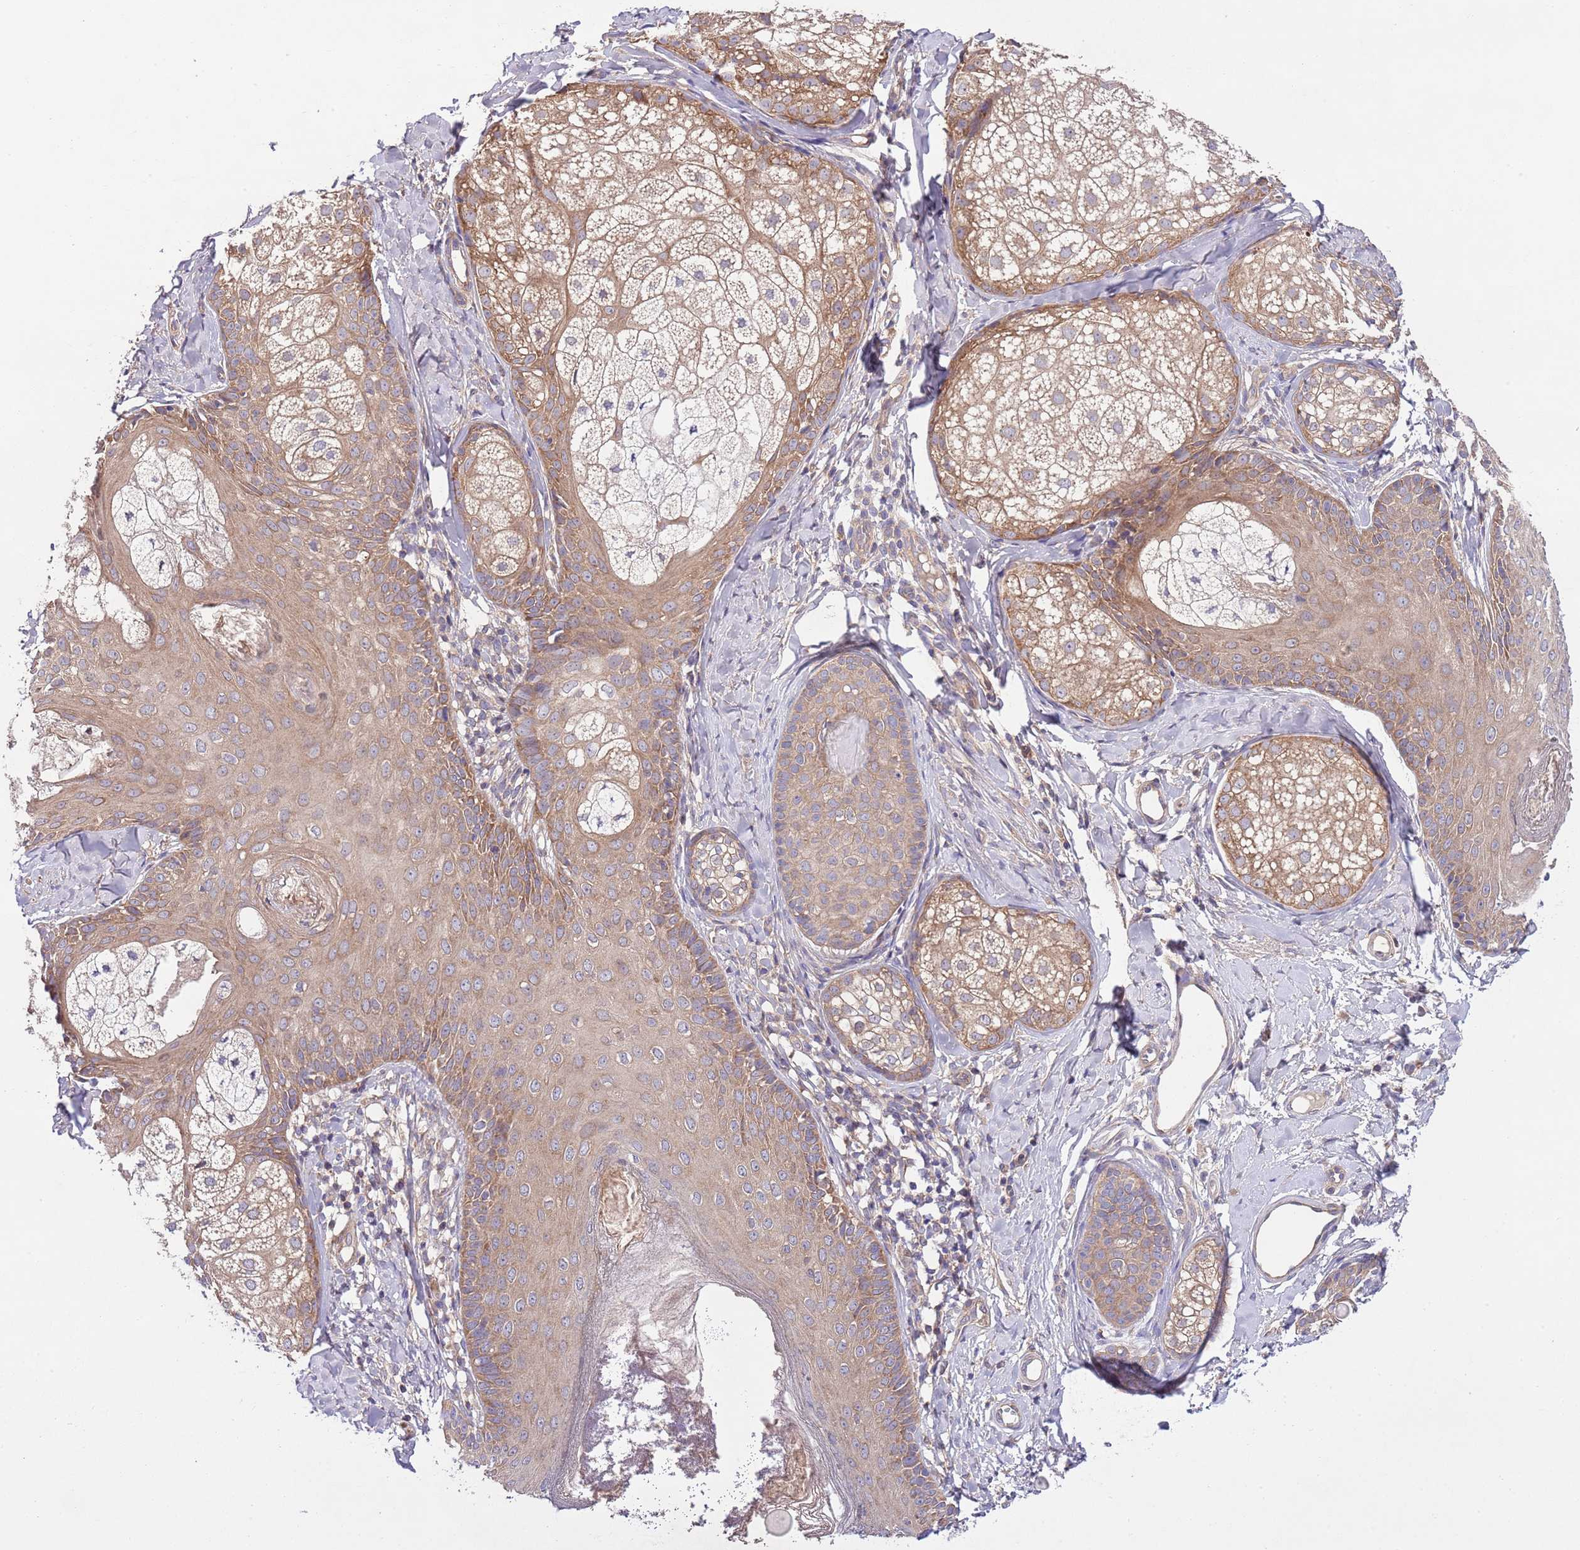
{"staining": {"intensity": "moderate", "quantity": "25%-75%", "location": "cytoplasmic/membranous"}, "tissue": "skin cancer", "cell_type": "Tumor cells", "image_type": "cancer", "snomed": [{"axis": "morphology", "description": "Basal cell carcinoma"}, {"axis": "topography", "description": "Skin"}], "caption": "Tumor cells reveal medium levels of moderate cytoplasmic/membranous positivity in approximately 25%-75% of cells in skin basal cell carcinoma. The staining was performed using DAB, with brown indicating positive protein expression. Nuclei are stained blue with hematoxylin.", "gene": "MFNG", "patient": {"sex": "female", "age": 86}}